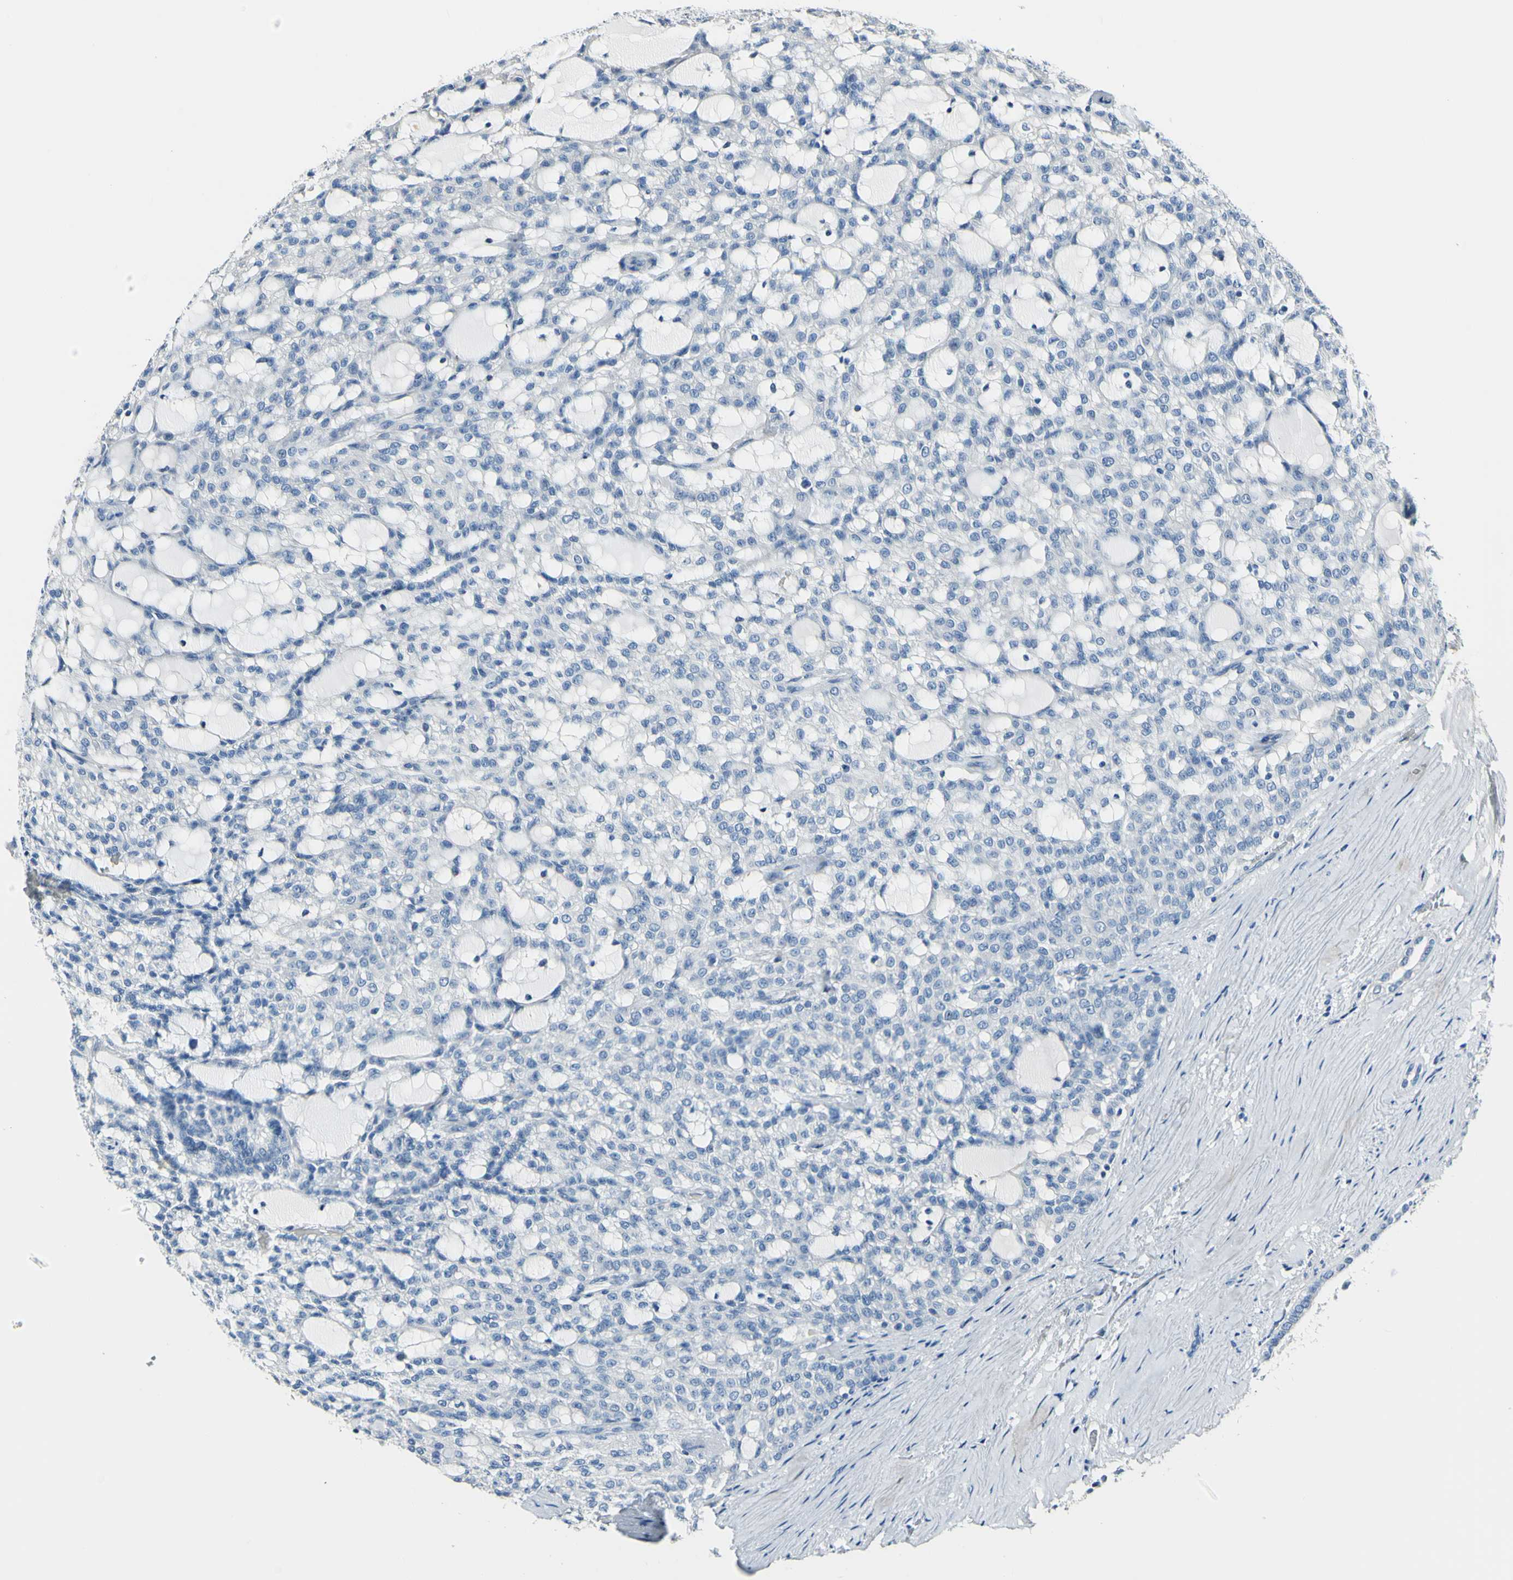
{"staining": {"intensity": "negative", "quantity": "none", "location": "none"}, "tissue": "renal cancer", "cell_type": "Tumor cells", "image_type": "cancer", "snomed": [{"axis": "morphology", "description": "Adenocarcinoma, NOS"}, {"axis": "topography", "description": "Kidney"}], "caption": "The histopathology image displays no significant positivity in tumor cells of renal cancer.", "gene": "COL6A3", "patient": {"sex": "male", "age": 63}}